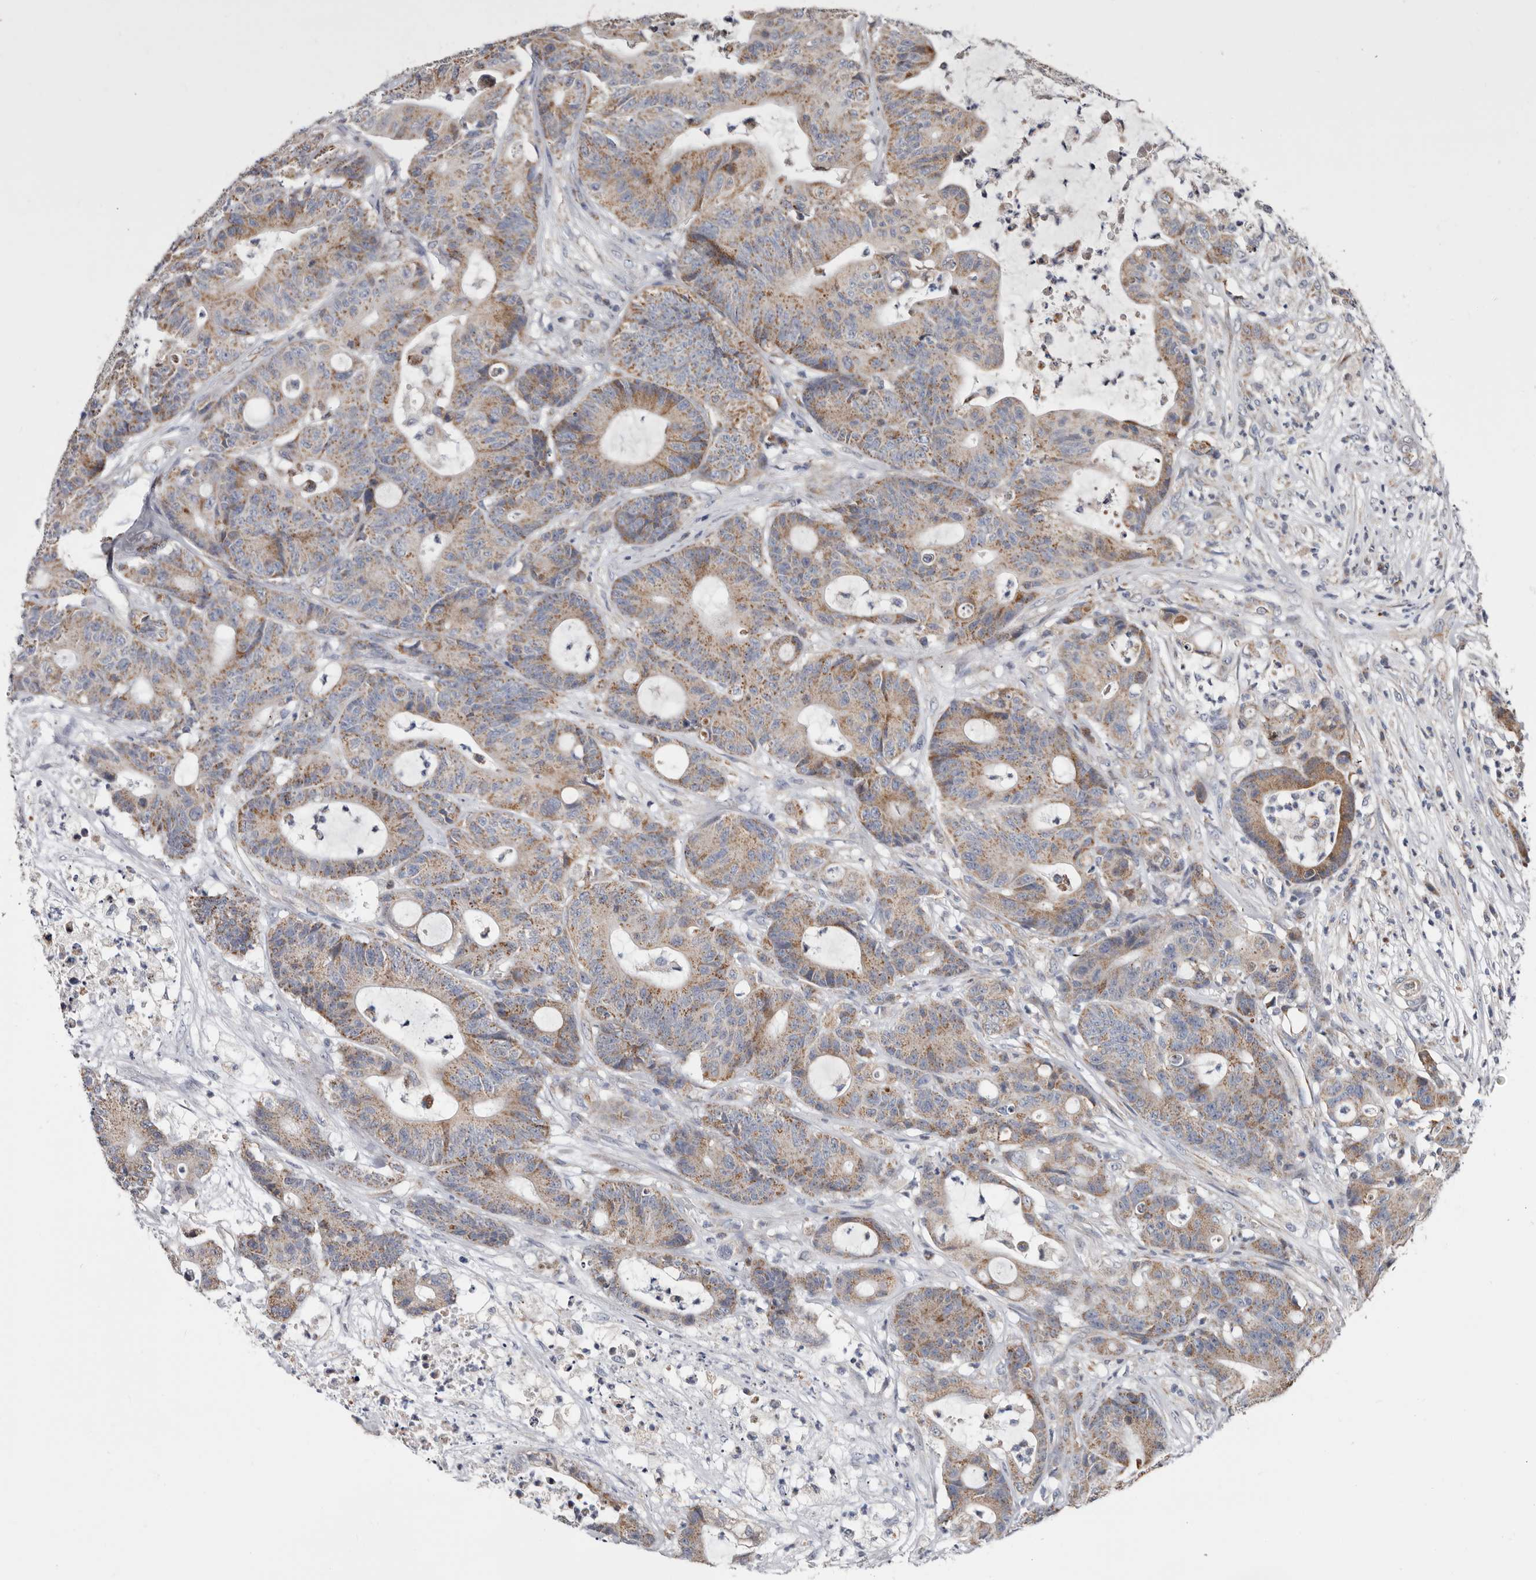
{"staining": {"intensity": "weak", "quantity": ">75%", "location": "cytoplasmic/membranous"}, "tissue": "colorectal cancer", "cell_type": "Tumor cells", "image_type": "cancer", "snomed": [{"axis": "morphology", "description": "Adenocarcinoma, NOS"}, {"axis": "topography", "description": "Colon"}], "caption": "Protein expression analysis of adenocarcinoma (colorectal) reveals weak cytoplasmic/membranous expression in approximately >75% of tumor cells.", "gene": "MRPL18", "patient": {"sex": "female", "age": 84}}